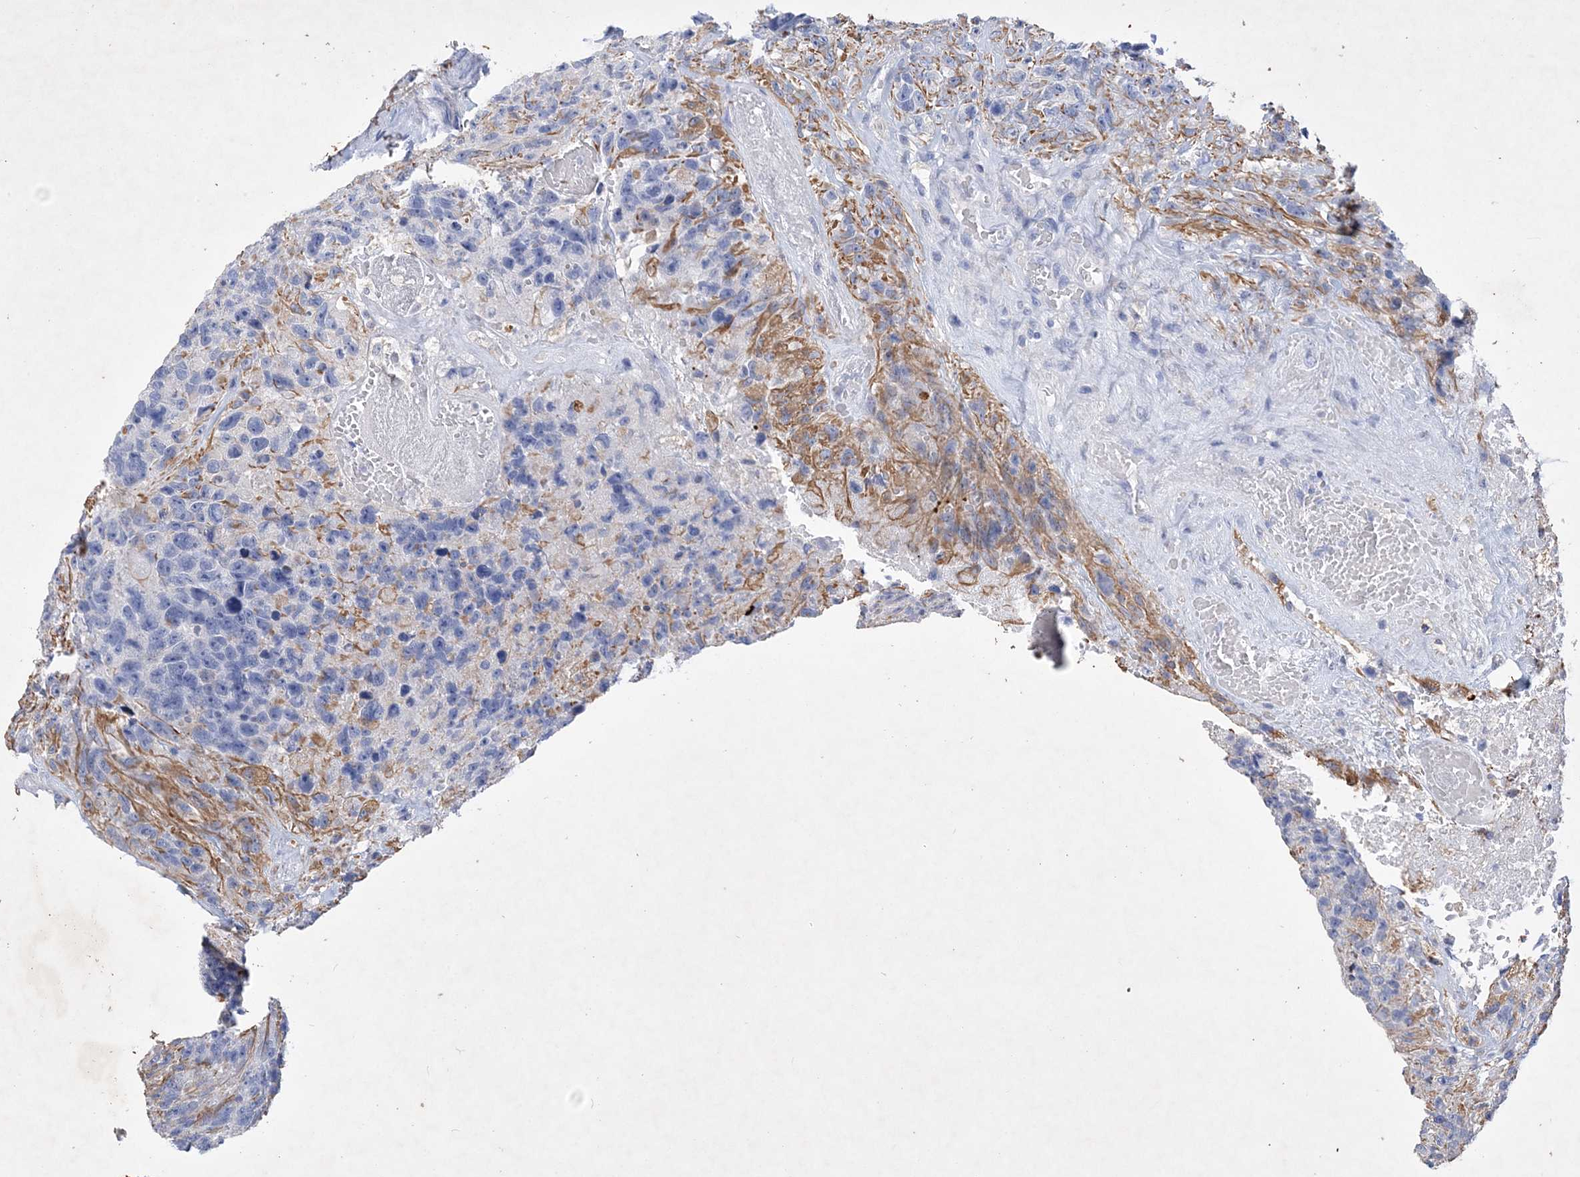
{"staining": {"intensity": "negative", "quantity": "none", "location": "none"}, "tissue": "glioma", "cell_type": "Tumor cells", "image_type": "cancer", "snomed": [{"axis": "morphology", "description": "Glioma, malignant, High grade"}, {"axis": "topography", "description": "Brain"}], "caption": "The IHC histopathology image has no significant positivity in tumor cells of glioma tissue.", "gene": "COPS8", "patient": {"sex": "male", "age": 69}}